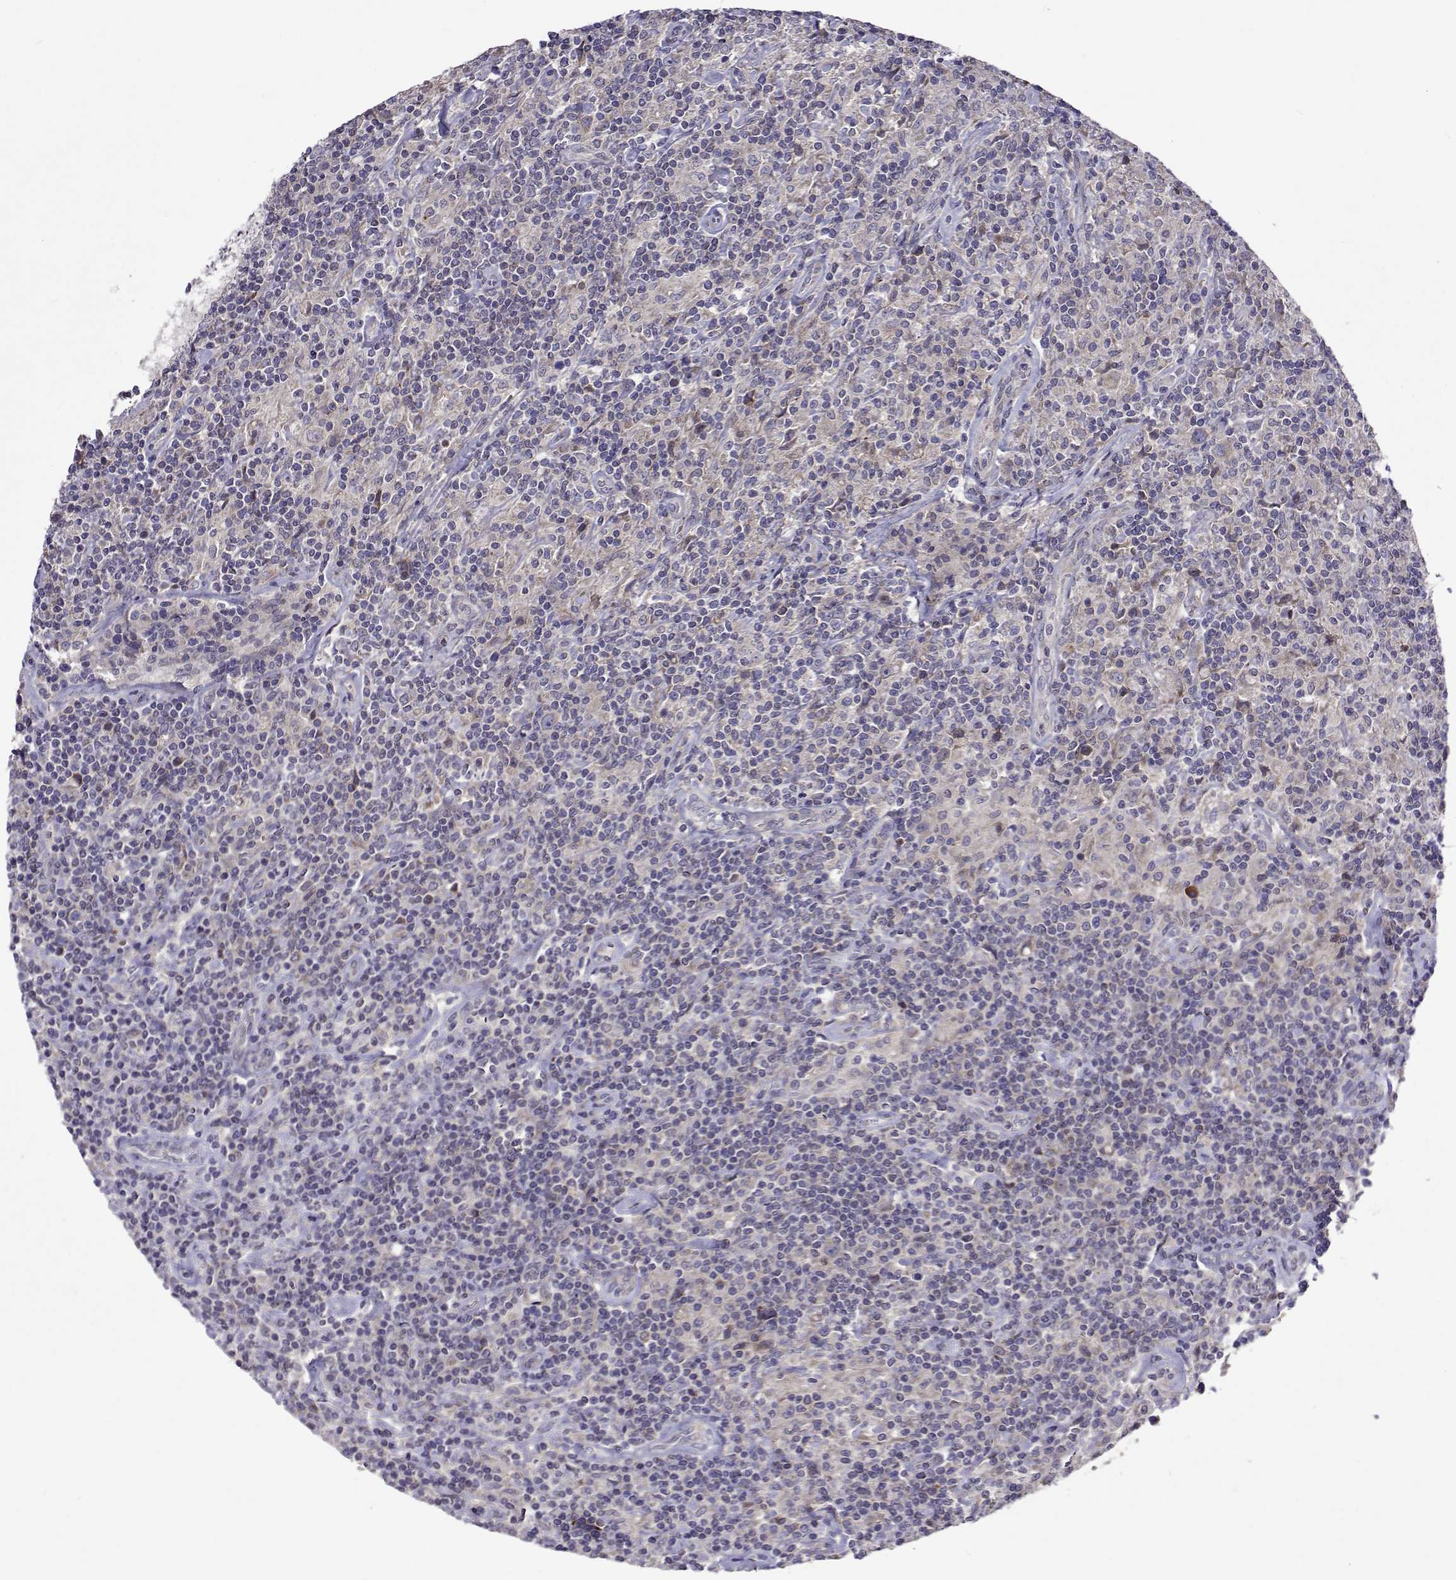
{"staining": {"intensity": "negative", "quantity": "none", "location": "none"}, "tissue": "lymphoma", "cell_type": "Tumor cells", "image_type": "cancer", "snomed": [{"axis": "morphology", "description": "Hodgkin's disease, NOS"}, {"axis": "topography", "description": "Lymph node"}], "caption": "Immunohistochemistry (IHC) image of human Hodgkin's disease stained for a protein (brown), which shows no expression in tumor cells.", "gene": "TARBP2", "patient": {"sex": "male", "age": 70}}